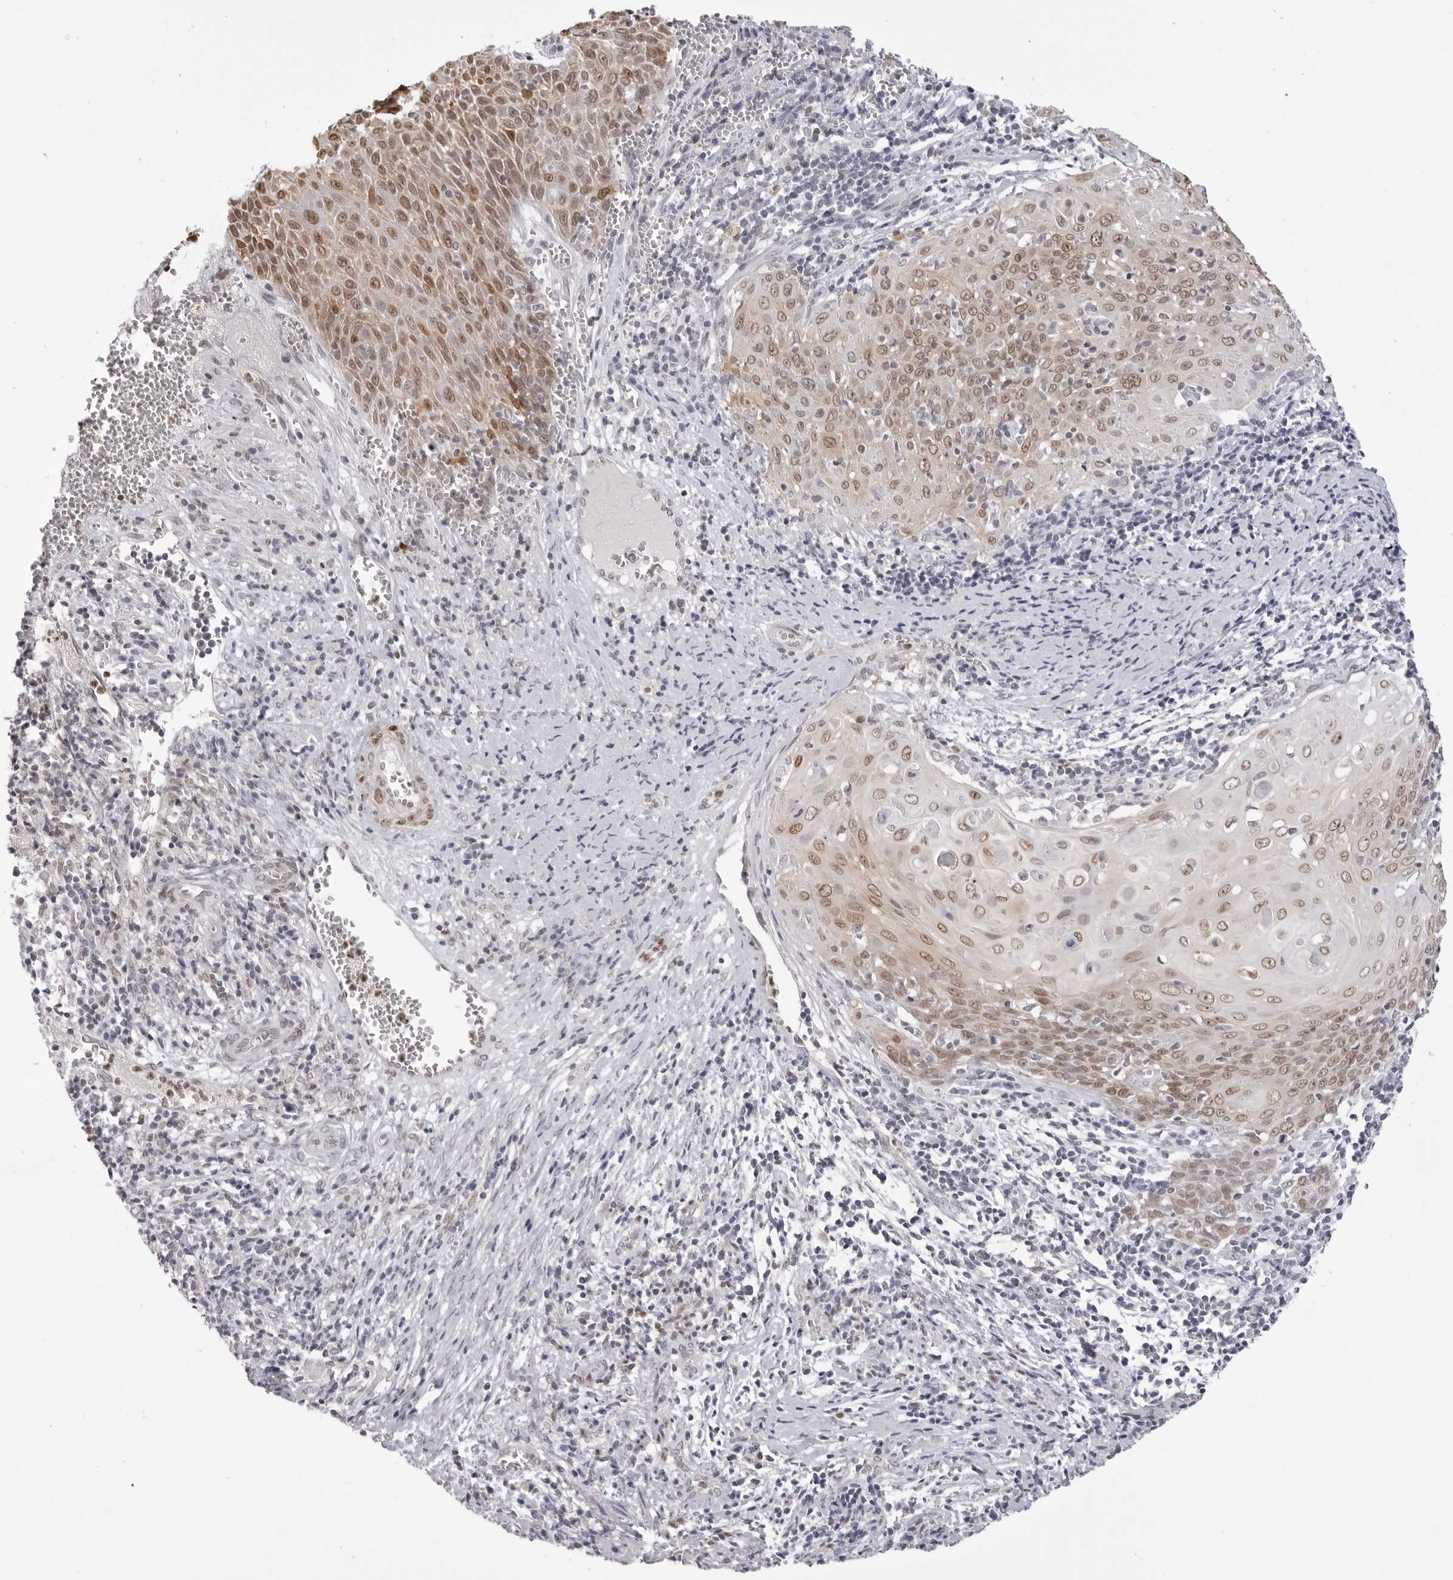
{"staining": {"intensity": "moderate", "quantity": ">75%", "location": "cytoplasmic/membranous,nuclear"}, "tissue": "cervical cancer", "cell_type": "Tumor cells", "image_type": "cancer", "snomed": [{"axis": "morphology", "description": "Squamous cell carcinoma, NOS"}, {"axis": "topography", "description": "Cervix"}], "caption": "Brown immunohistochemical staining in human squamous cell carcinoma (cervical) shows moderate cytoplasmic/membranous and nuclear positivity in approximately >75% of tumor cells. (IHC, brightfield microscopy, high magnification).", "gene": "HSPA4", "patient": {"sex": "female", "age": 39}}